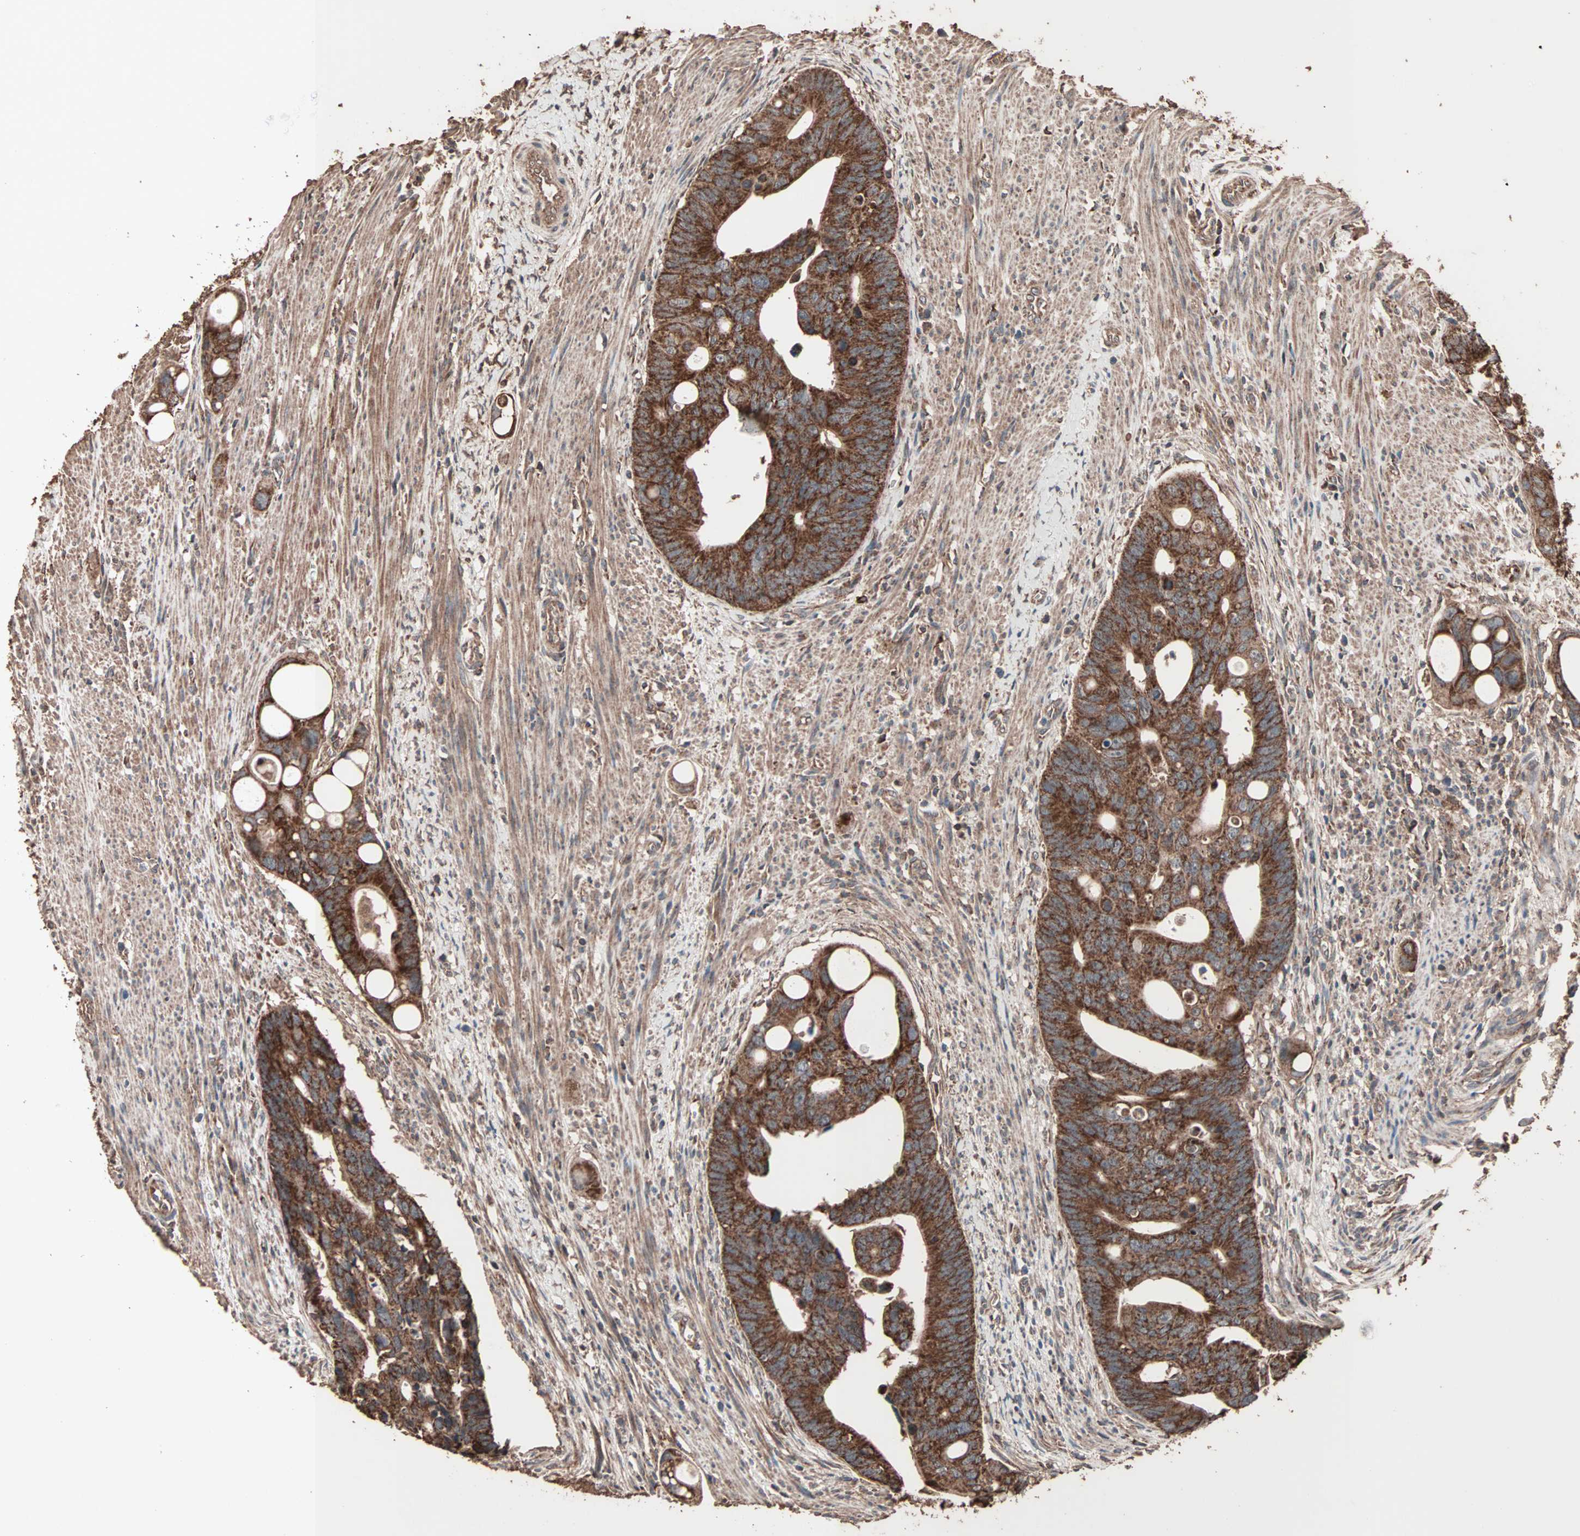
{"staining": {"intensity": "strong", "quantity": ">75%", "location": "cytoplasmic/membranous"}, "tissue": "colorectal cancer", "cell_type": "Tumor cells", "image_type": "cancer", "snomed": [{"axis": "morphology", "description": "Adenocarcinoma, NOS"}, {"axis": "topography", "description": "Colon"}], "caption": "Colorectal cancer stained with immunohistochemistry (IHC) shows strong cytoplasmic/membranous staining in about >75% of tumor cells.", "gene": "MRPL2", "patient": {"sex": "female", "age": 57}}